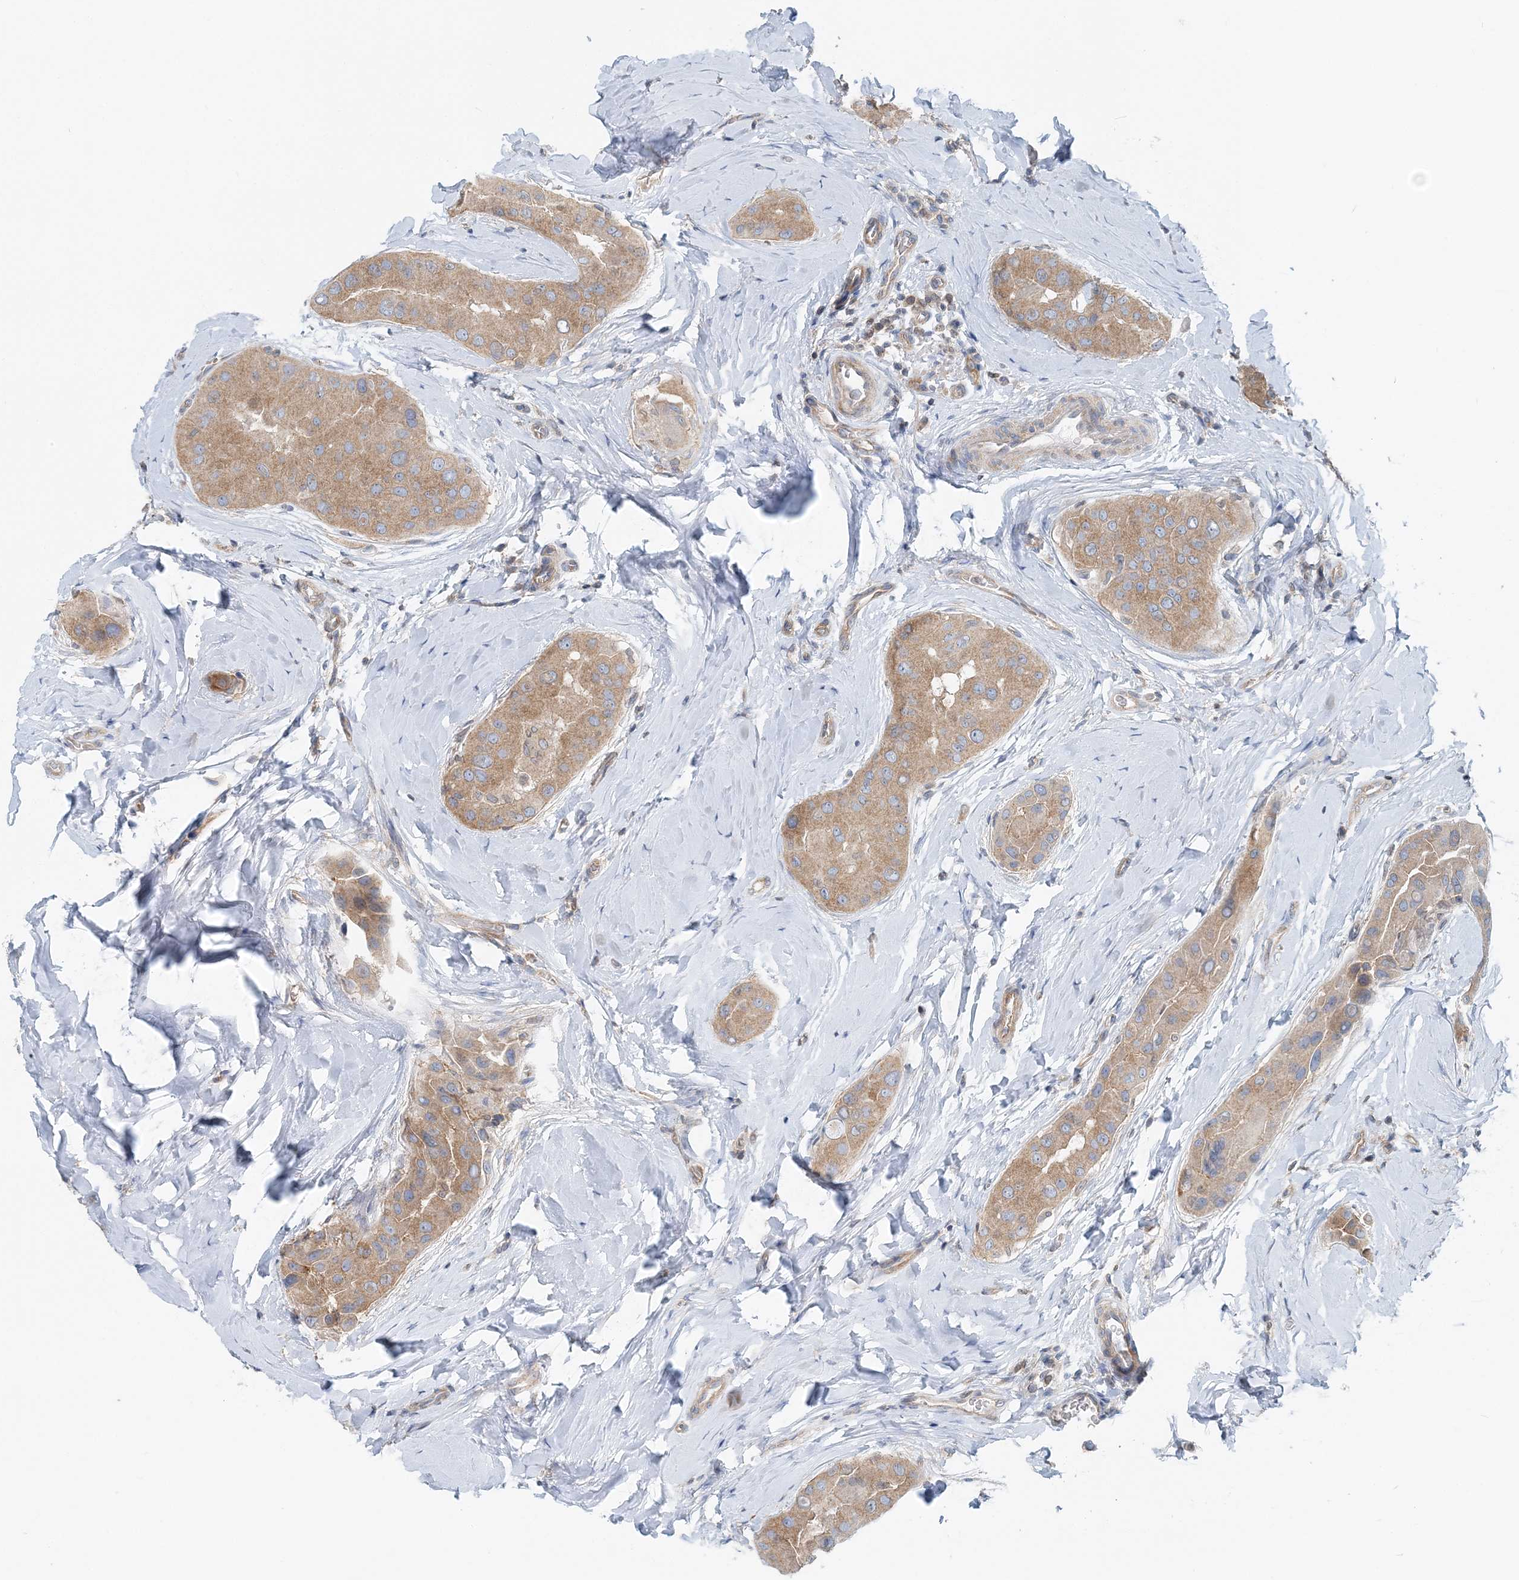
{"staining": {"intensity": "moderate", "quantity": ">75%", "location": "cytoplasmic/membranous"}, "tissue": "thyroid cancer", "cell_type": "Tumor cells", "image_type": "cancer", "snomed": [{"axis": "morphology", "description": "Papillary adenocarcinoma, NOS"}, {"axis": "topography", "description": "Thyroid gland"}], "caption": "A micrograph of human thyroid cancer stained for a protein demonstrates moderate cytoplasmic/membranous brown staining in tumor cells. The staining is performed using DAB (3,3'-diaminobenzidine) brown chromogen to label protein expression. The nuclei are counter-stained blue using hematoxylin.", "gene": "MOB4", "patient": {"sex": "male", "age": 33}}